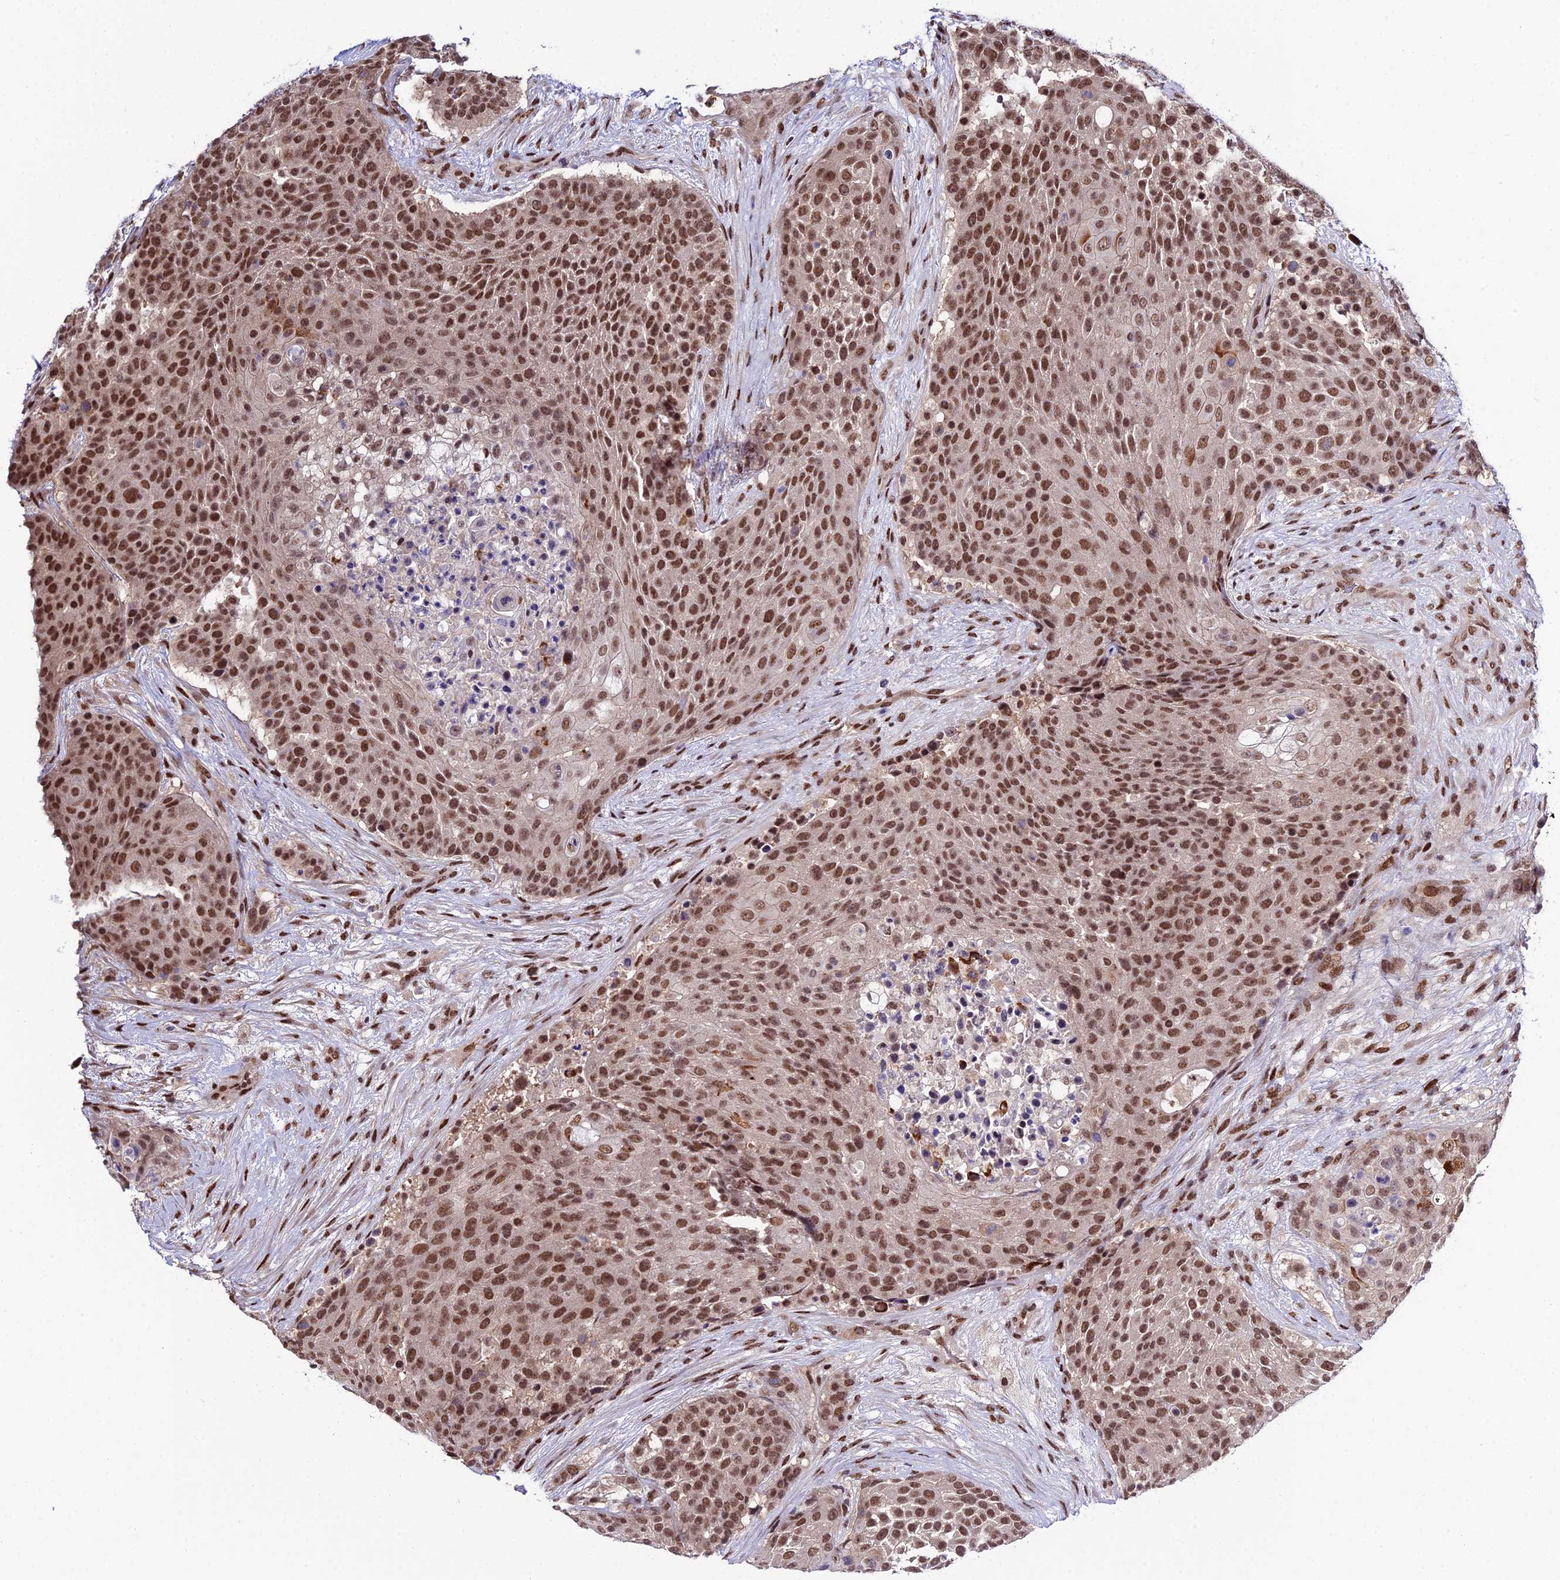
{"staining": {"intensity": "moderate", "quantity": ">75%", "location": "nuclear"}, "tissue": "urothelial cancer", "cell_type": "Tumor cells", "image_type": "cancer", "snomed": [{"axis": "morphology", "description": "Urothelial carcinoma, High grade"}, {"axis": "topography", "description": "Urinary bladder"}], "caption": "Tumor cells demonstrate moderate nuclear positivity in about >75% of cells in urothelial cancer. (IHC, brightfield microscopy, high magnification).", "gene": "SYT15", "patient": {"sex": "female", "age": 63}}